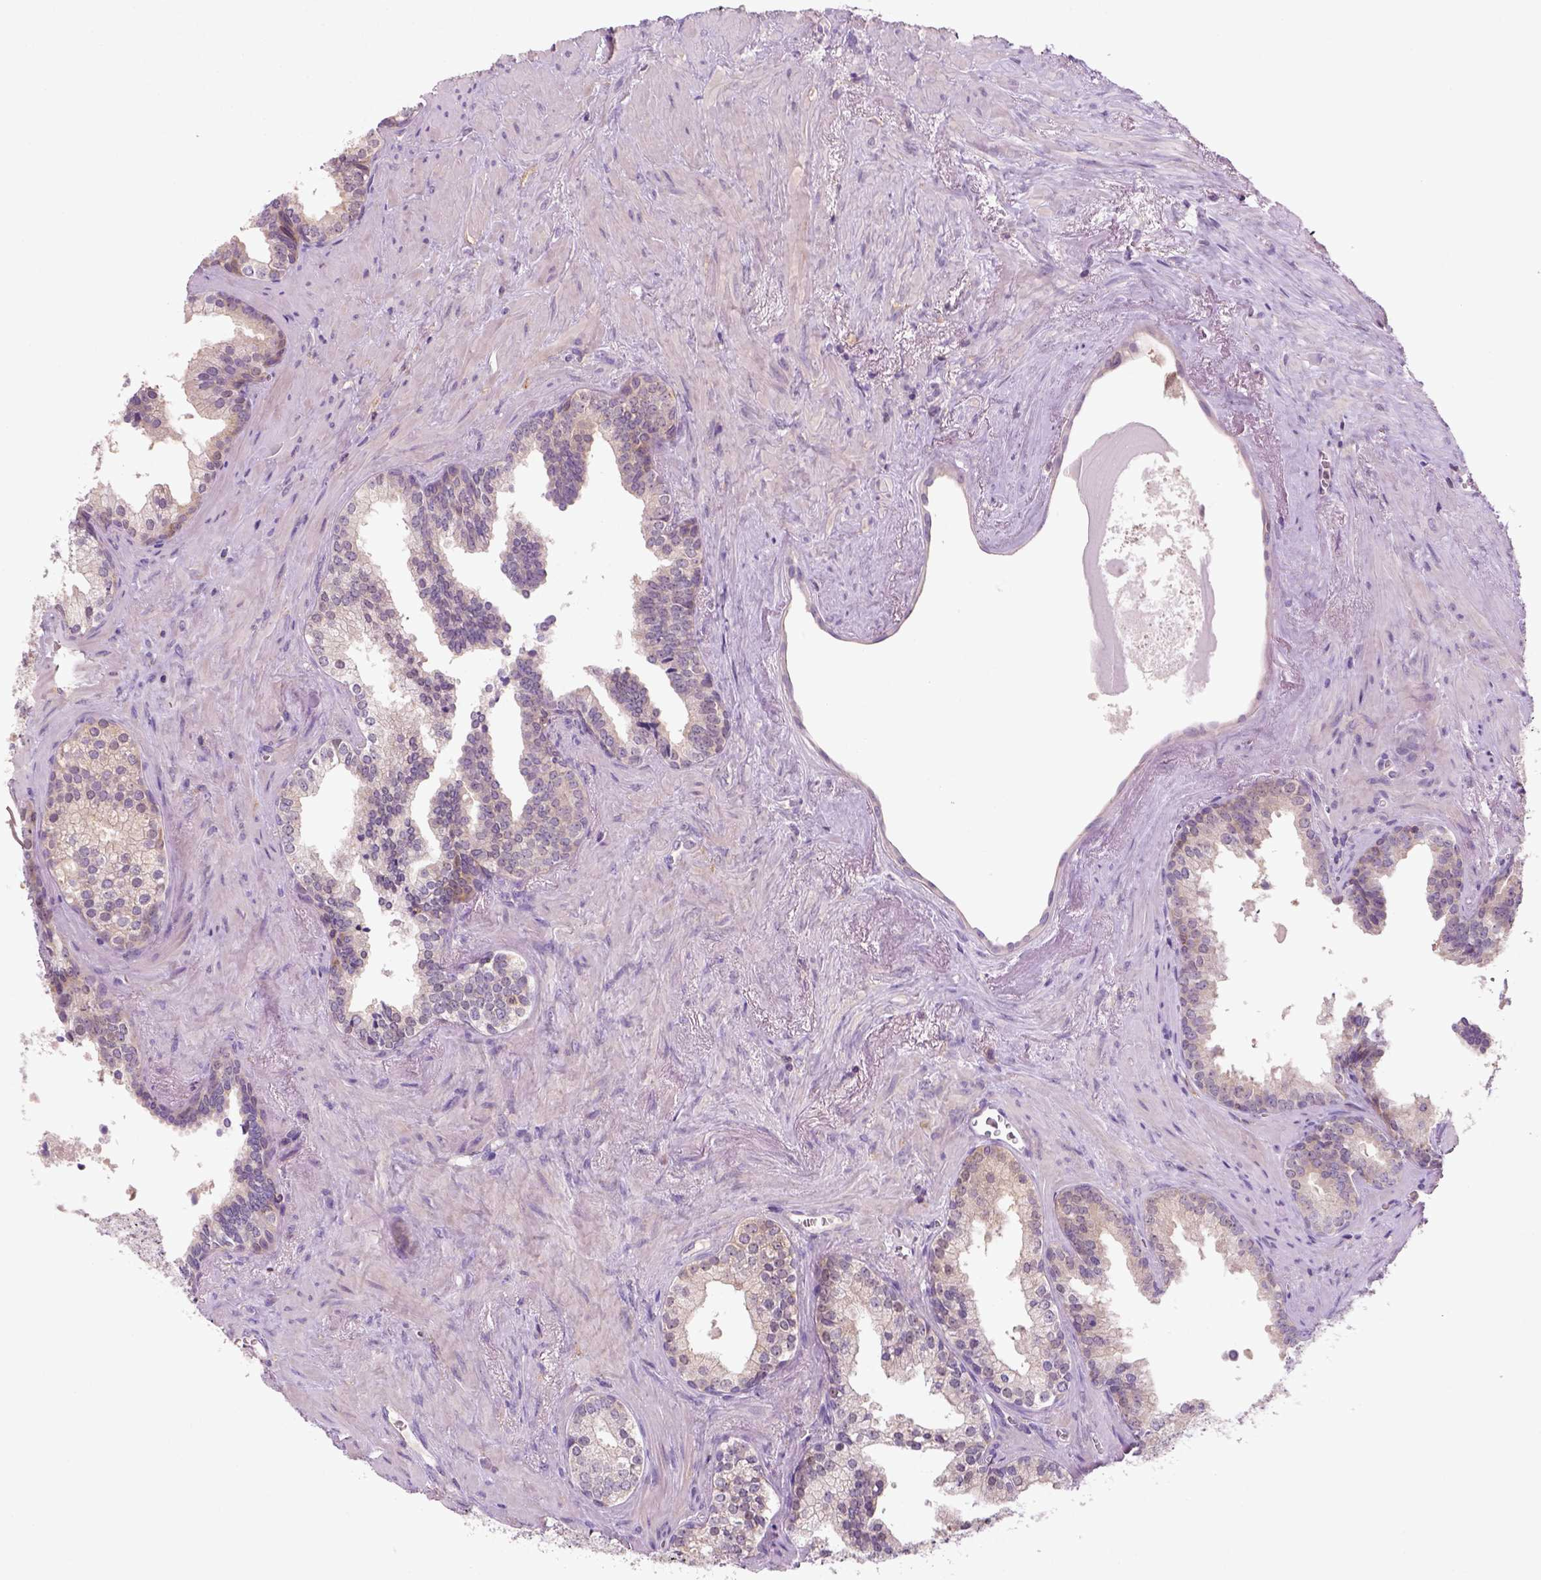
{"staining": {"intensity": "weak", "quantity": ">75%", "location": "cytoplasmic/membranous"}, "tissue": "prostate cancer", "cell_type": "Tumor cells", "image_type": "cancer", "snomed": [{"axis": "morphology", "description": "Adenocarcinoma, High grade"}, {"axis": "topography", "description": "Prostate"}], "caption": "Tumor cells exhibit weak cytoplasmic/membranous staining in approximately >75% of cells in prostate high-grade adenocarcinoma.", "gene": "GOT1", "patient": {"sex": "male", "age": 68}}